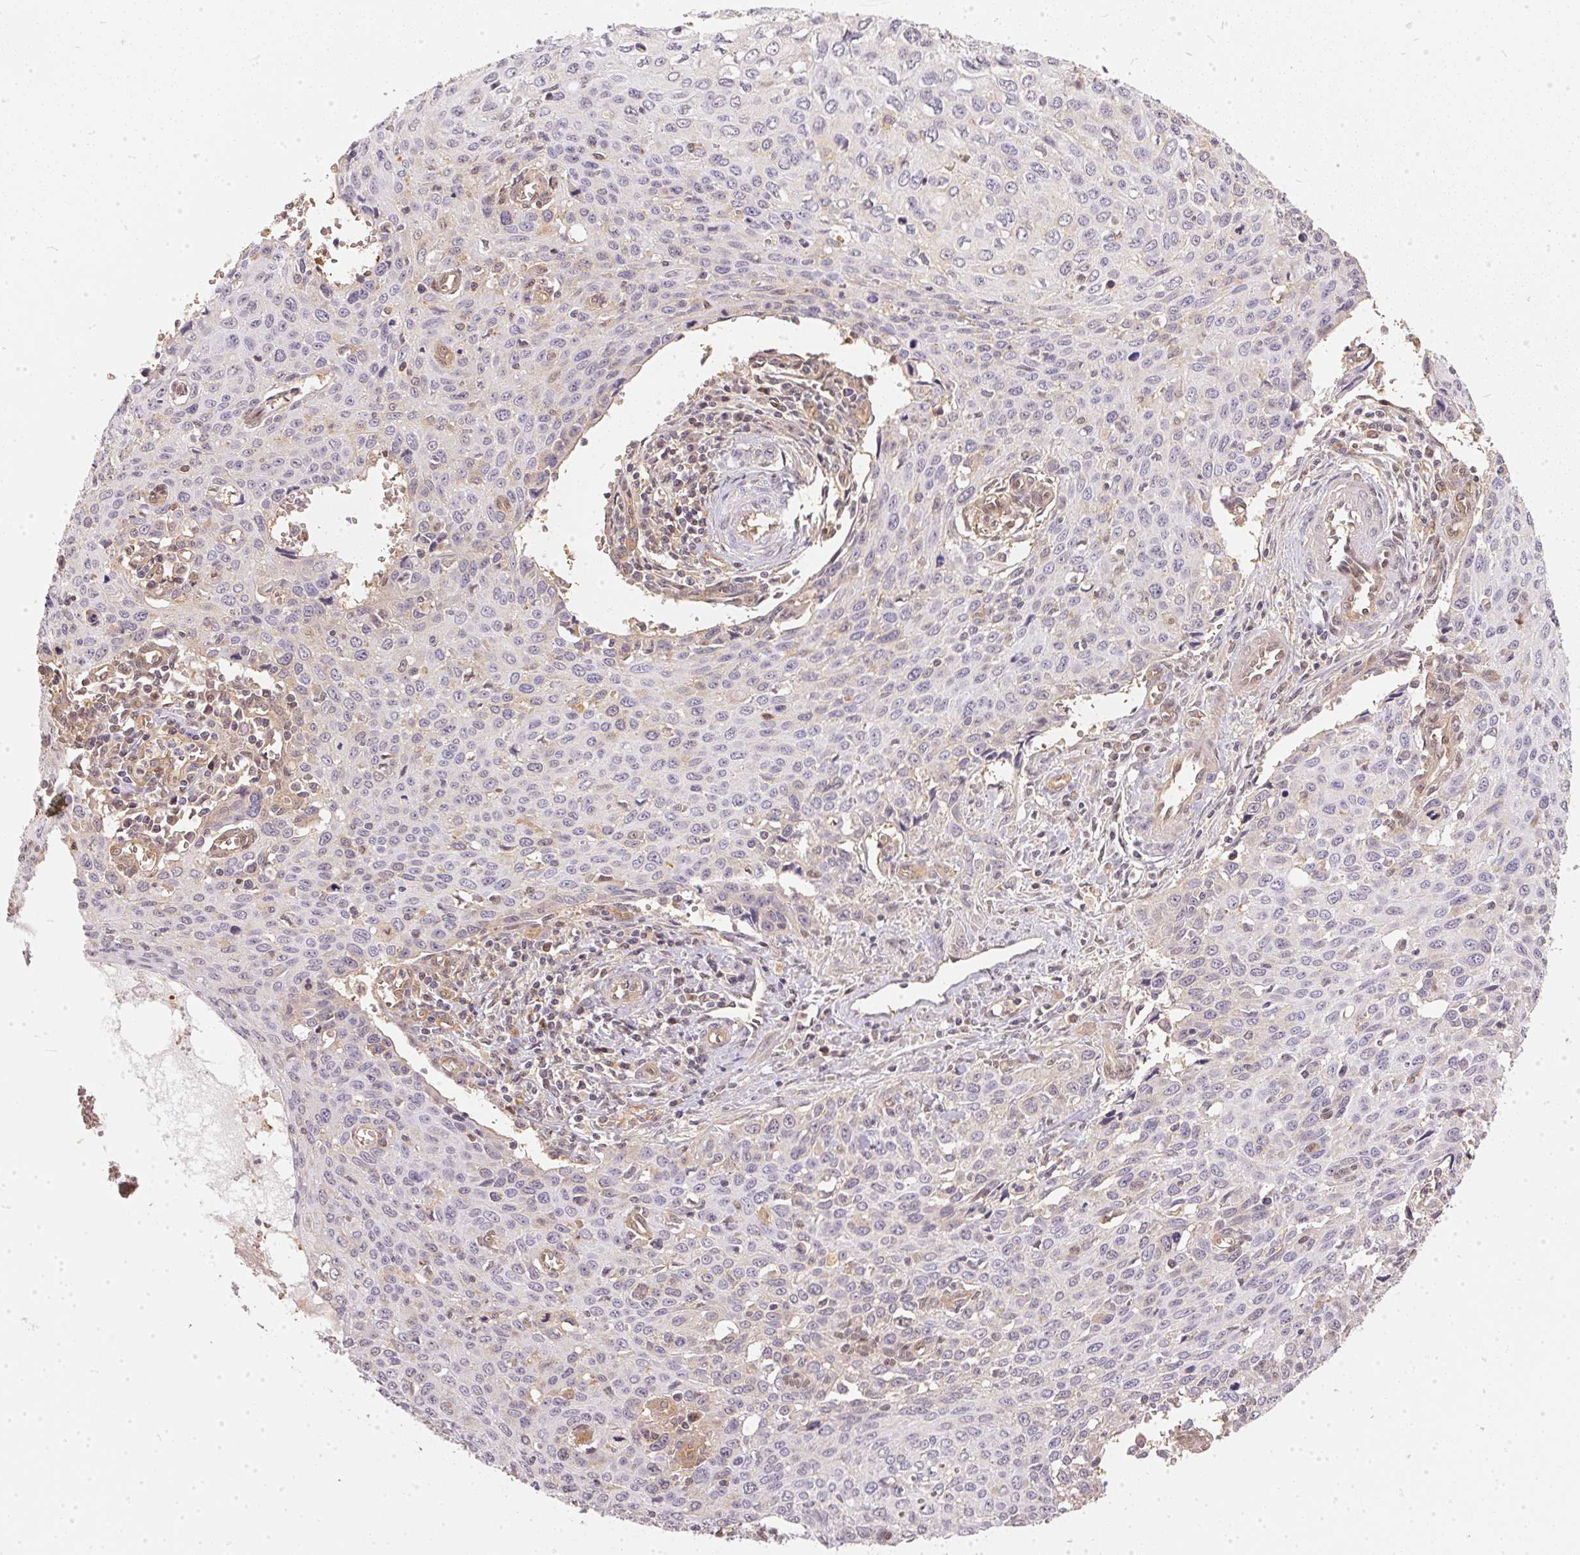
{"staining": {"intensity": "negative", "quantity": "none", "location": "none"}, "tissue": "cervical cancer", "cell_type": "Tumor cells", "image_type": "cancer", "snomed": [{"axis": "morphology", "description": "Squamous cell carcinoma, NOS"}, {"axis": "topography", "description": "Cervix"}], "caption": "Tumor cells show no significant protein expression in cervical squamous cell carcinoma.", "gene": "BLMH", "patient": {"sex": "female", "age": 38}}